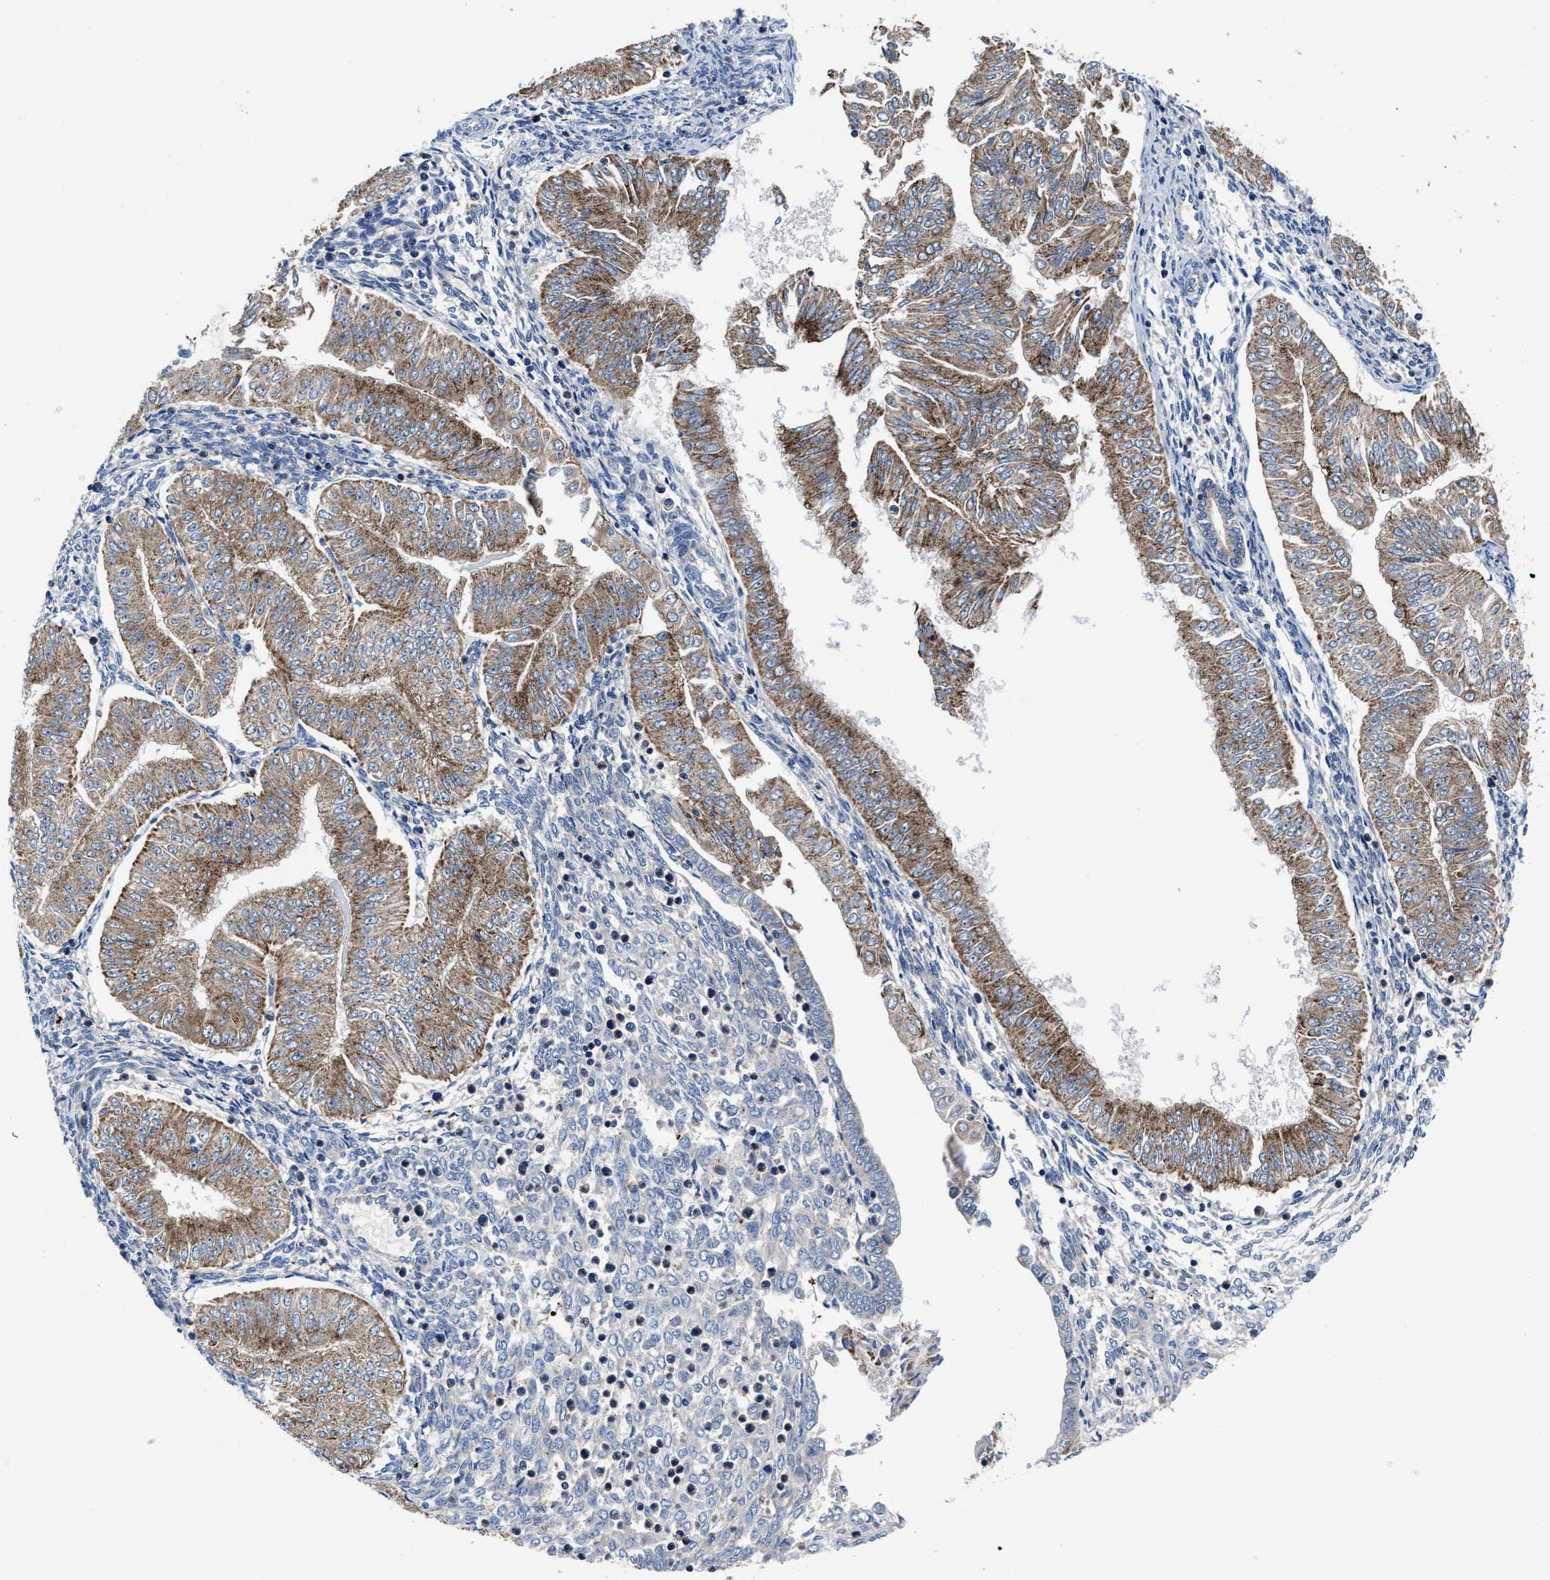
{"staining": {"intensity": "moderate", "quantity": ">75%", "location": "cytoplasmic/membranous"}, "tissue": "endometrial cancer", "cell_type": "Tumor cells", "image_type": "cancer", "snomed": [{"axis": "morphology", "description": "Normal tissue, NOS"}, {"axis": "morphology", "description": "Adenocarcinoma, NOS"}, {"axis": "topography", "description": "Endometrium"}], "caption": "An image showing moderate cytoplasmic/membranous expression in approximately >75% of tumor cells in endometrial cancer (adenocarcinoma), as visualized by brown immunohistochemical staining.", "gene": "PHLPP1", "patient": {"sex": "female", "age": 53}}